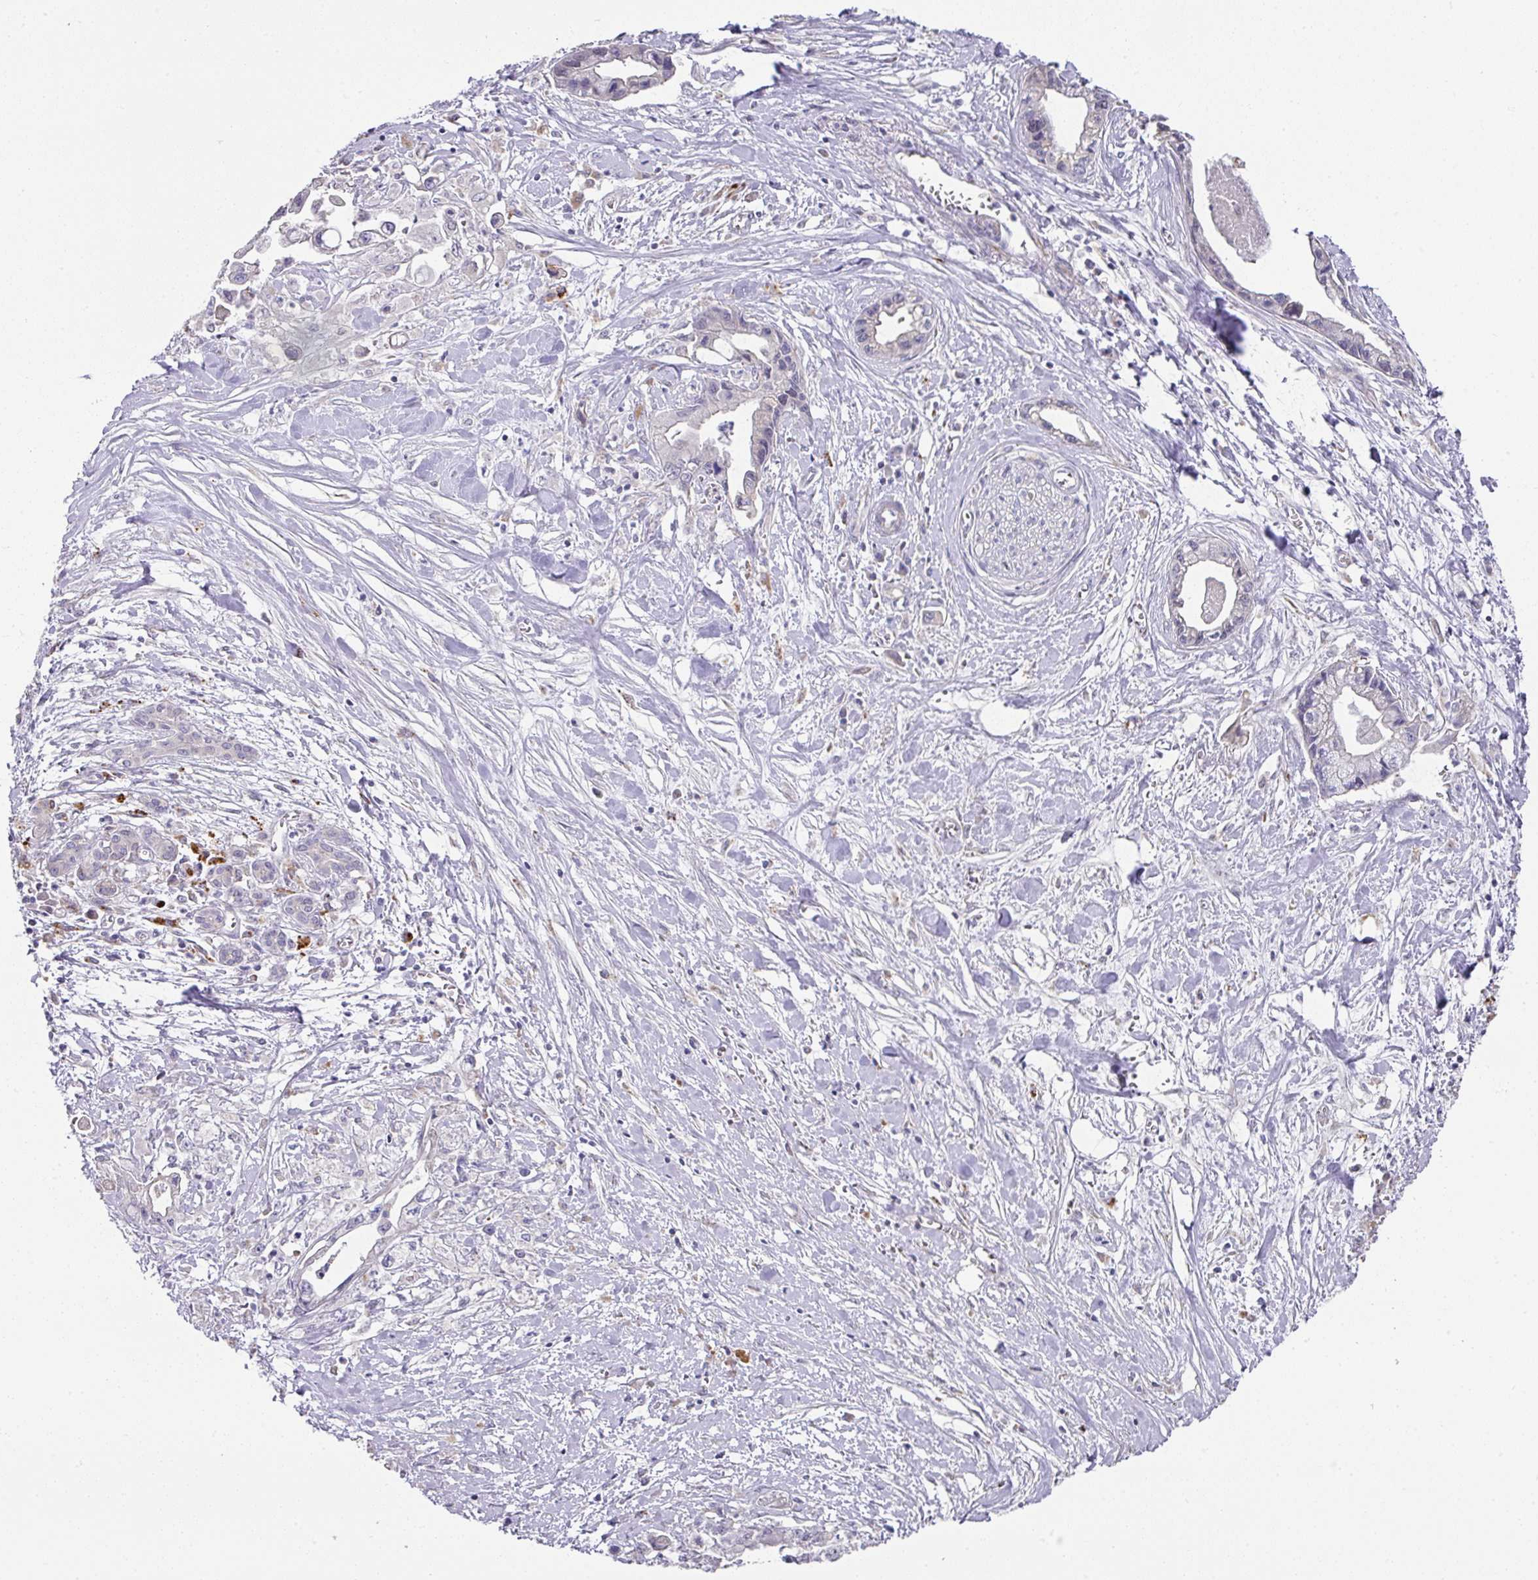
{"staining": {"intensity": "negative", "quantity": "none", "location": "none"}, "tissue": "pancreatic cancer", "cell_type": "Tumor cells", "image_type": "cancer", "snomed": [{"axis": "morphology", "description": "Adenocarcinoma, NOS"}, {"axis": "topography", "description": "Pancreas"}], "caption": "Immunohistochemistry histopathology image of neoplastic tissue: human adenocarcinoma (pancreatic) stained with DAB reveals no significant protein positivity in tumor cells.", "gene": "TARM1", "patient": {"sex": "male", "age": 61}}